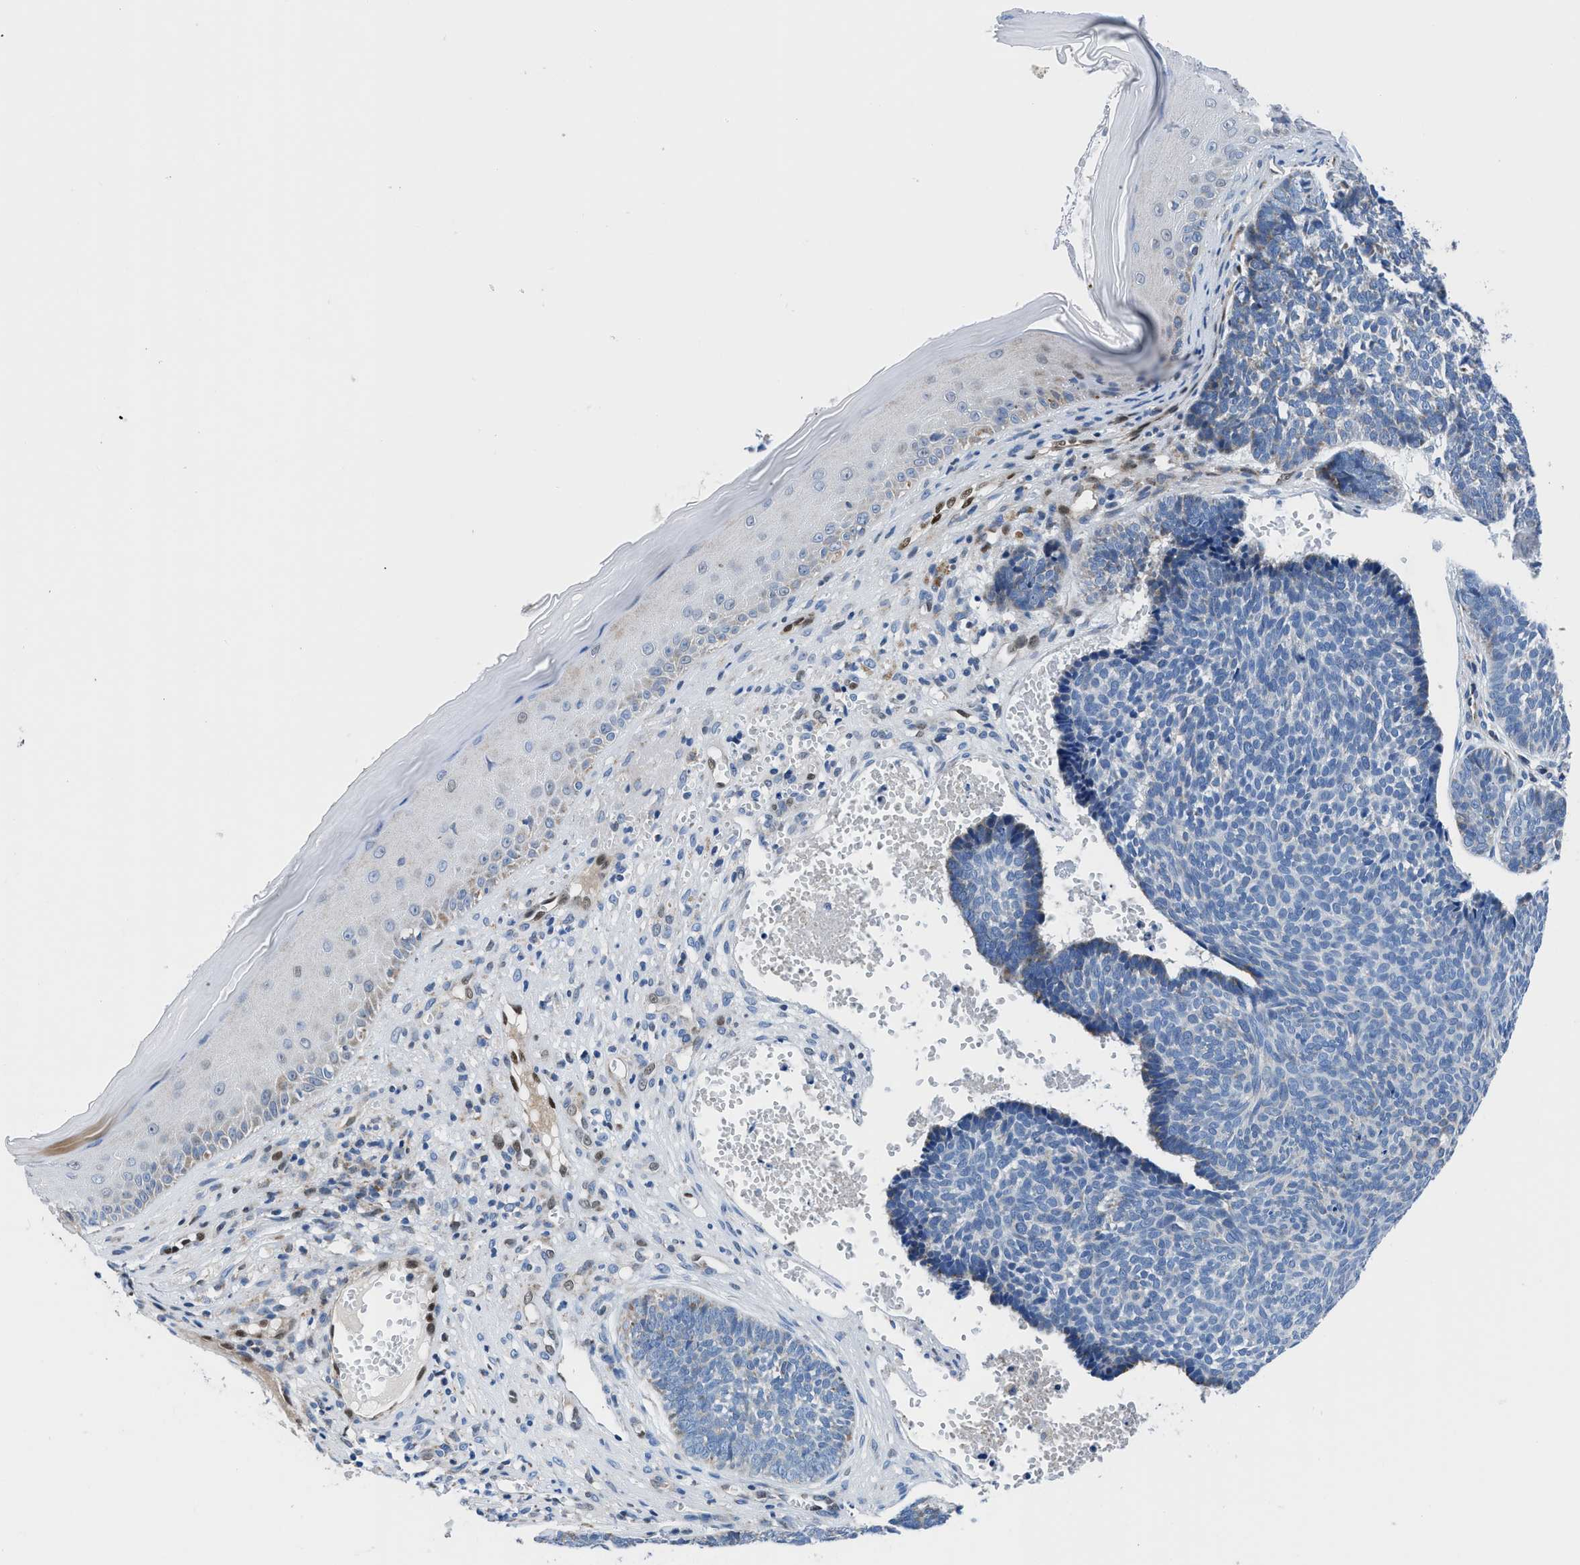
{"staining": {"intensity": "negative", "quantity": "none", "location": "none"}, "tissue": "skin cancer", "cell_type": "Tumor cells", "image_type": "cancer", "snomed": [{"axis": "morphology", "description": "Basal cell carcinoma"}, {"axis": "topography", "description": "Skin"}], "caption": "Immunohistochemical staining of skin cancer exhibits no significant positivity in tumor cells.", "gene": "LMO2", "patient": {"sex": "male", "age": 84}}